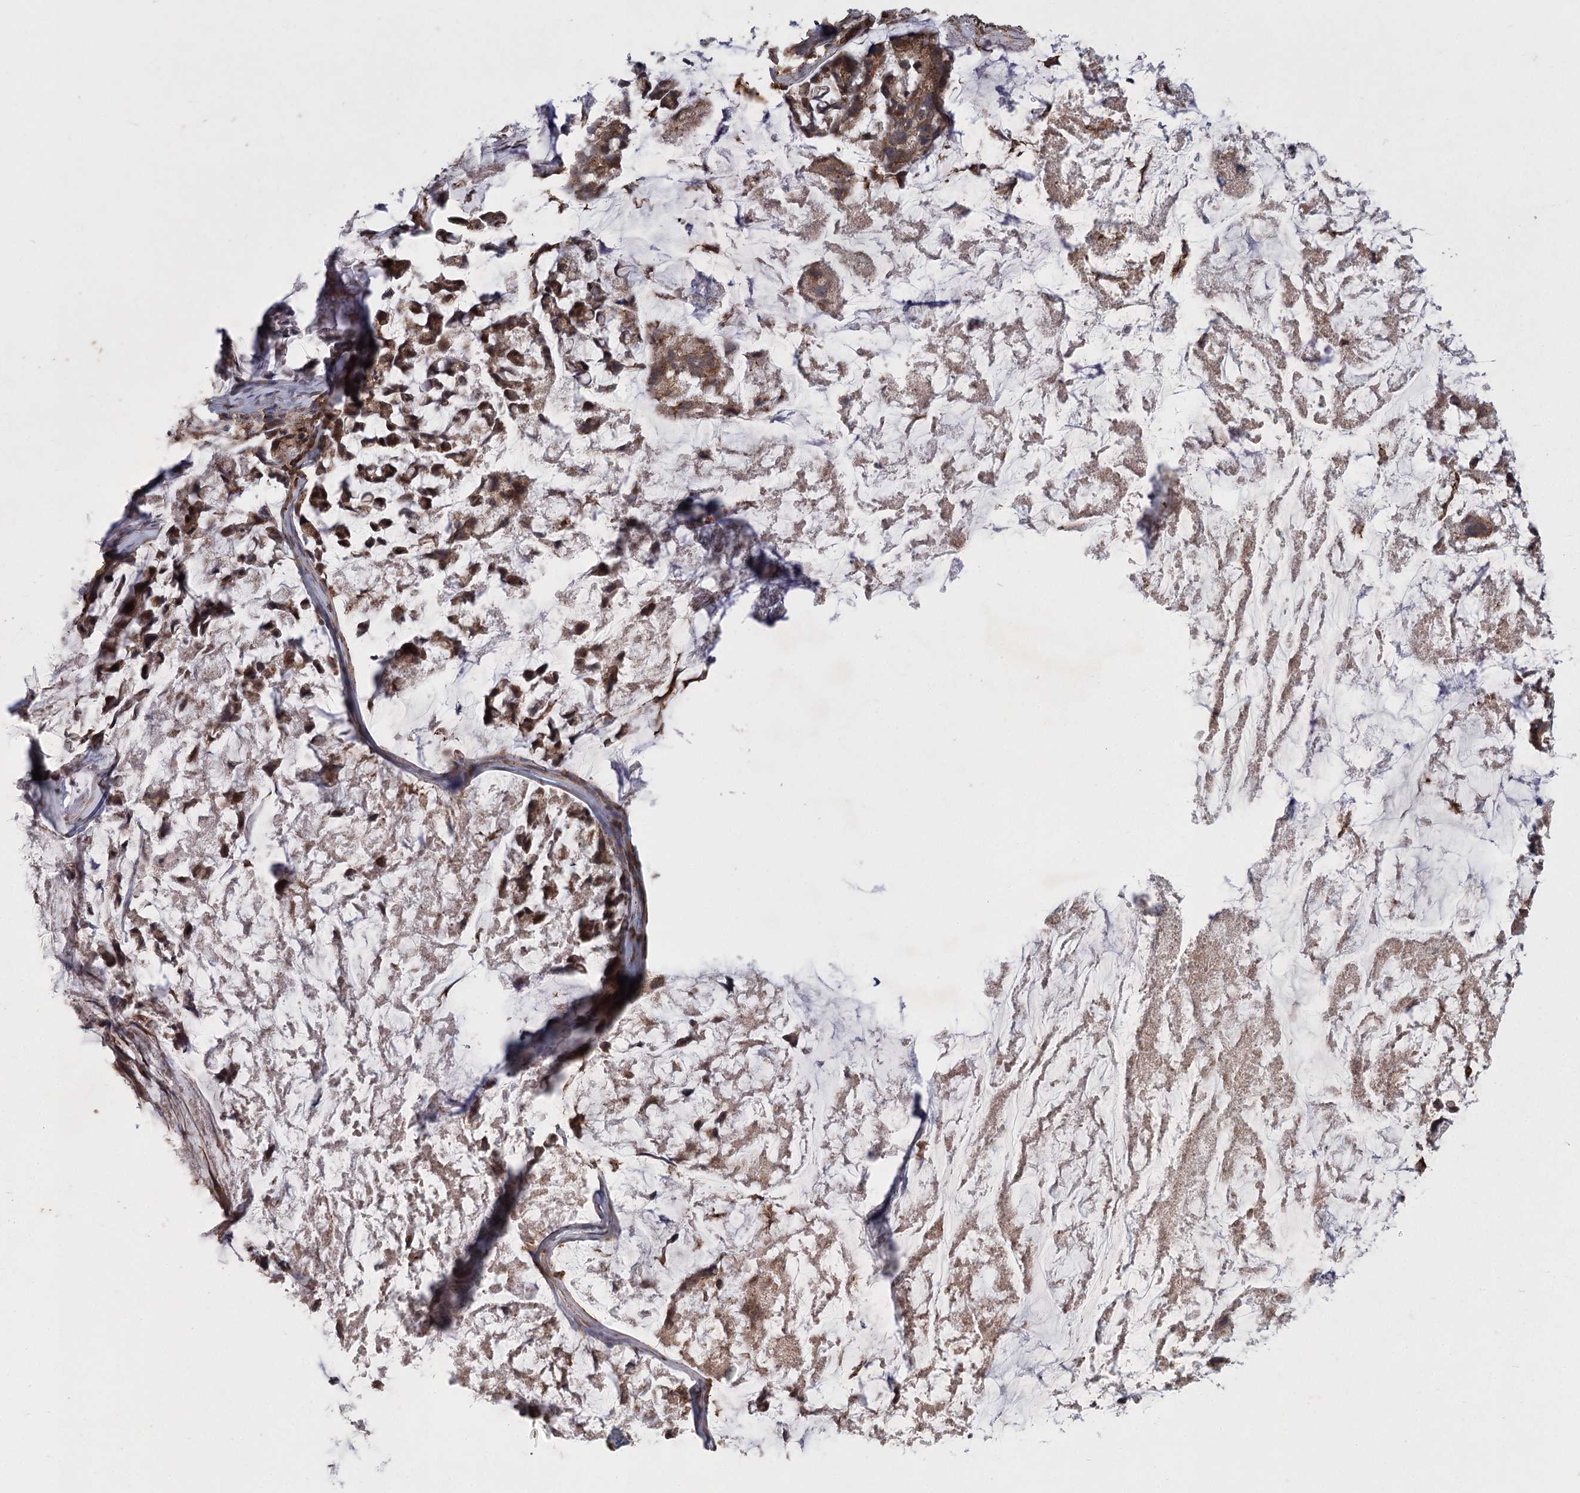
{"staining": {"intensity": "moderate", "quantity": ">75%", "location": "cytoplasmic/membranous"}, "tissue": "stomach cancer", "cell_type": "Tumor cells", "image_type": "cancer", "snomed": [{"axis": "morphology", "description": "Adenocarcinoma, NOS"}, {"axis": "topography", "description": "Stomach, lower"}], "caption": "Immunohistochemistry of stomach cancer exhibits medium levels of moderate cytoplasmic/membranous positivity in approximately >75% of tumor cells. The protein of interest is shown in brown color, while the nuclei are stained blue.", "gene": "MEPE", "patient": {"sex": "male", "age": 67}}